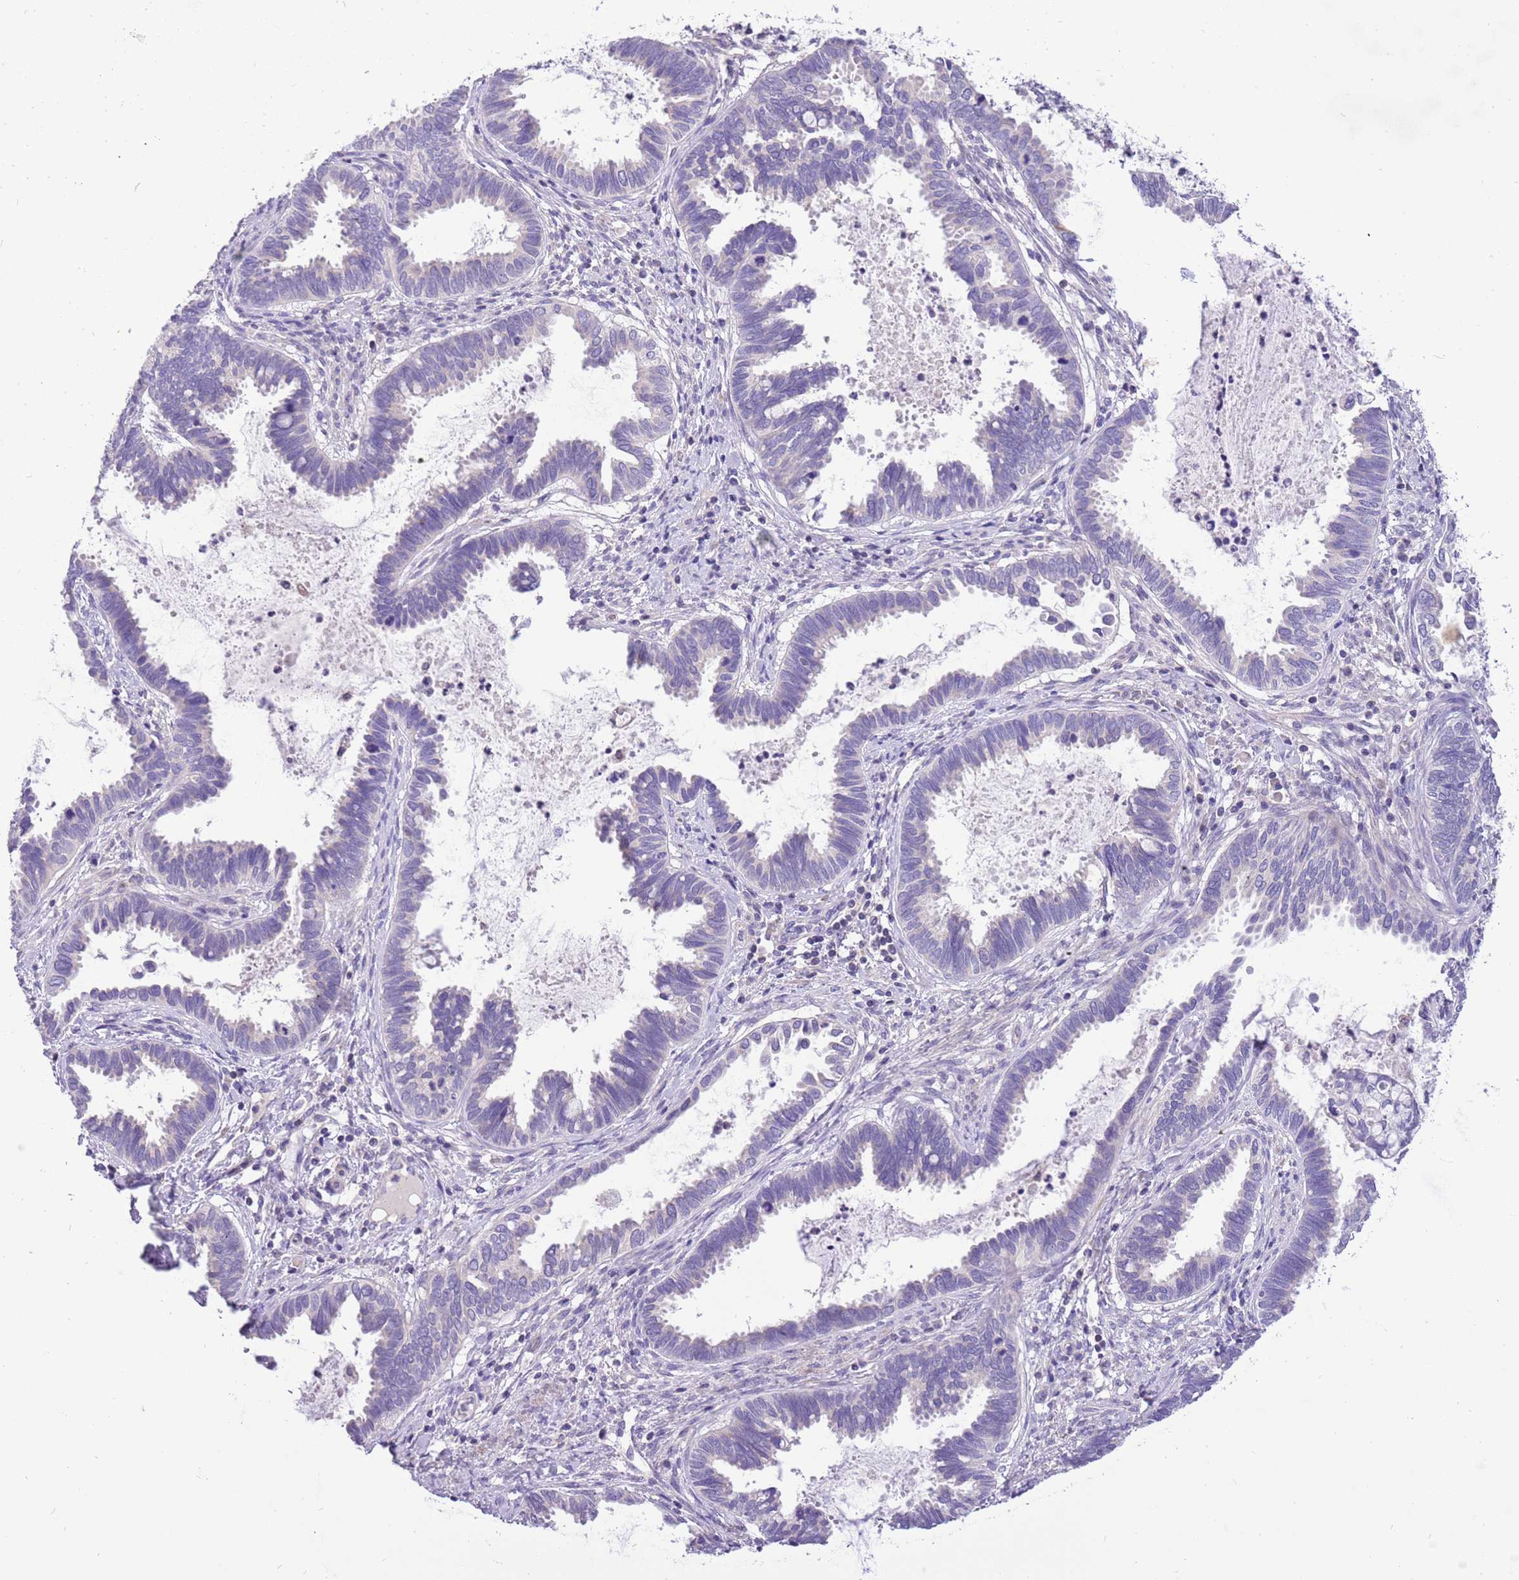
{"staining": {"intensity": "negative", "quantity": "none", "location": "none"}, "tissue": "cervical cancer", "cell_type": "Tumor cells", "image_type": "cancer", "snomed": [{"axis": "morphology", "description": "Adenocarcinoma, NOS"}, {"axis": "topography", "description": "Cervix"}], "caption": "High power microscopy photomicrograph of an IHC histopathology image of cervical cancer, revealing no significant expression in tumor cells. Brightfield microscopy of IHC stained with DAB (brown) and hematoxylin (blue), captured at high magnification.", "gene": "GLCE", "patient": {"sex": "female", "age": 37}}